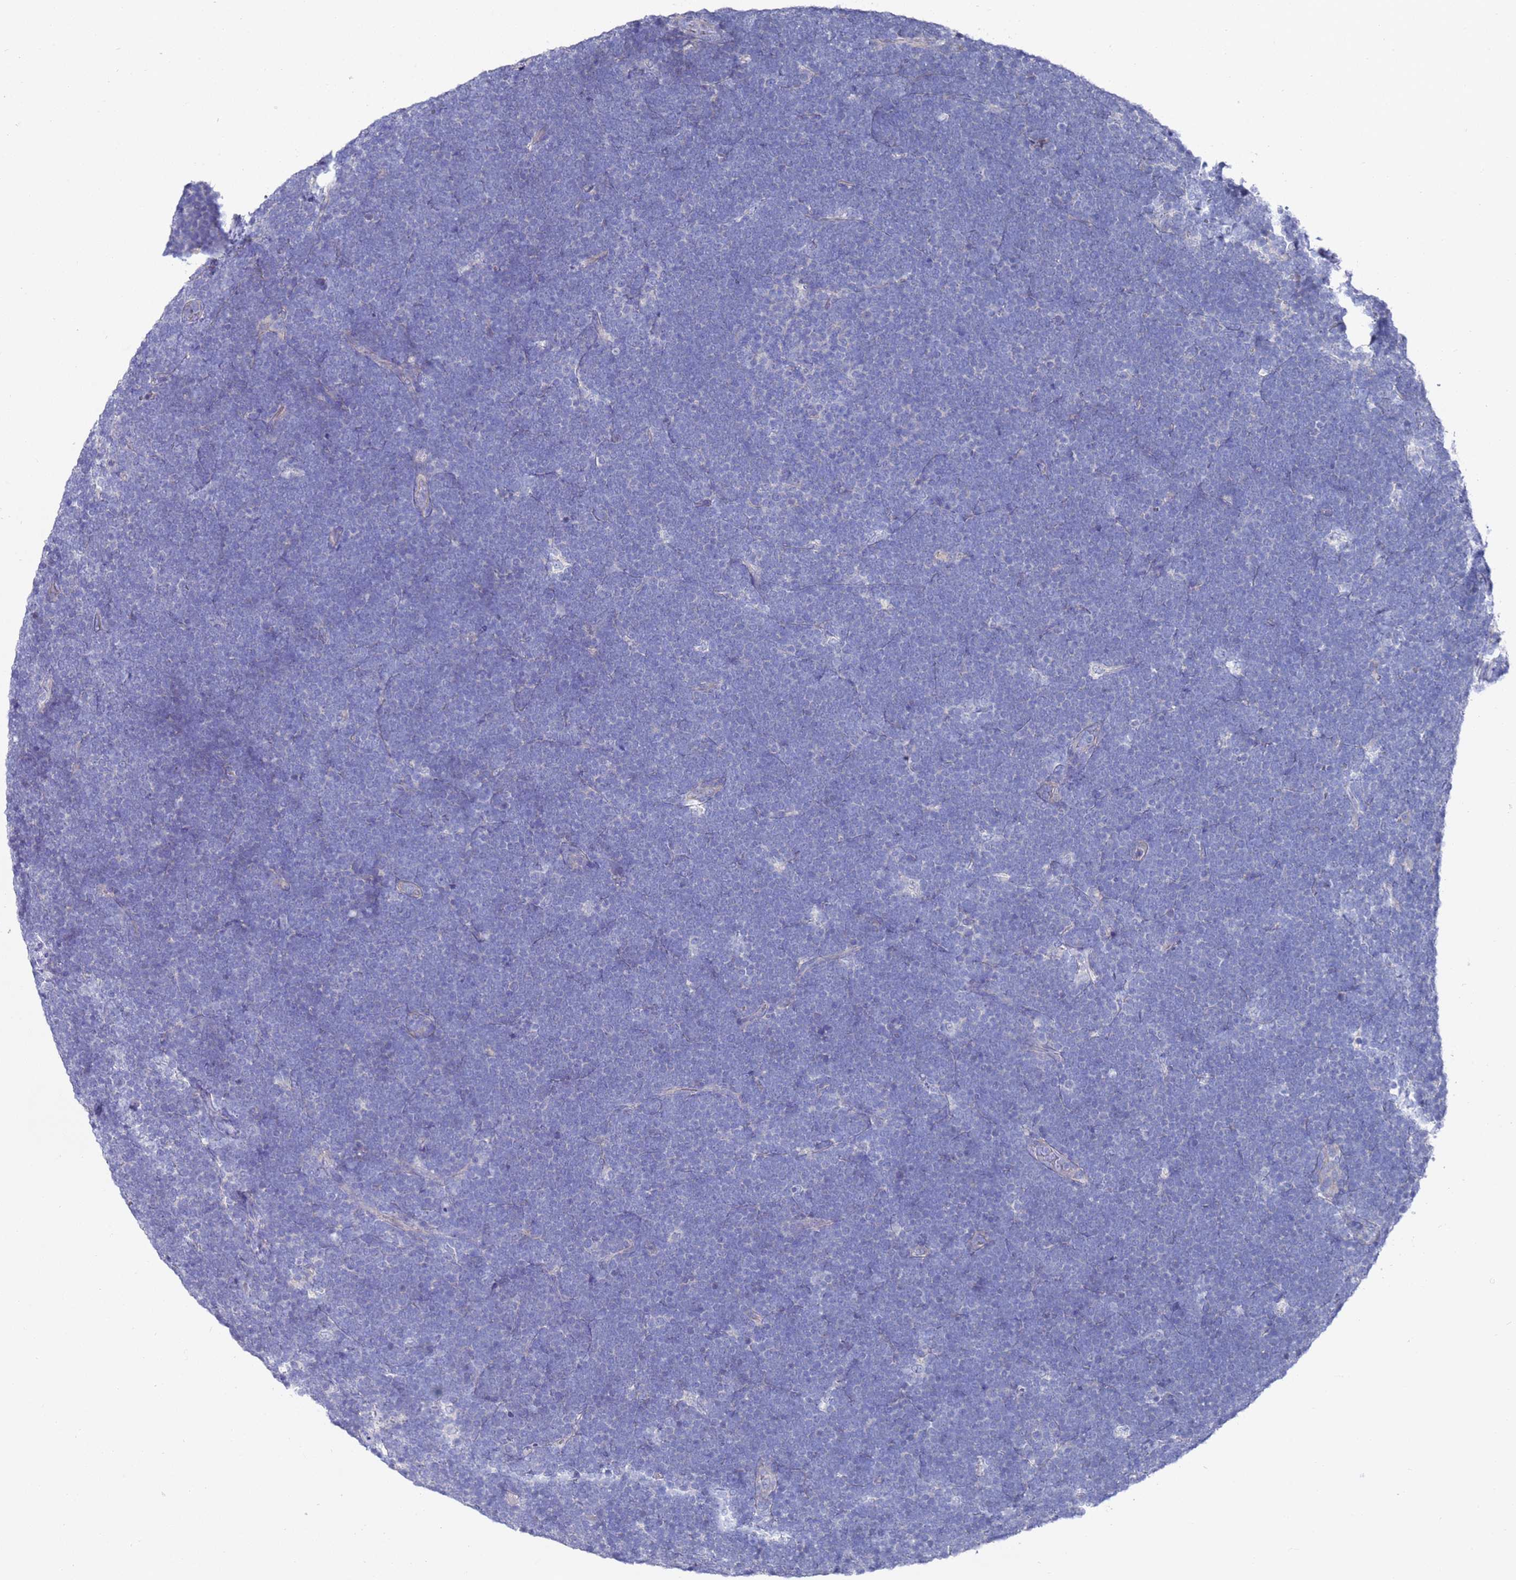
{"staining": {"intensity": "negative", "quantity": "none", "location": "none"}, "tissue": "lymphoma", "cell_type": "Tumor cells", "image_type": "cancer", "snomed": [{"axis": "morphology", "description": "Malignant lymphoma, non-Hodgkin's type, High grade"}, {"axis": "topography", "description": "Lymph node"}], "caption": "Malignant lymphoma, non-Hodgkin's type (high-grade) stained for a protein using immunohistochemistry (IHC) displays no positivity tumor cells.", "gene": "SCAPER", "patient": {"sex": "male", "age": 13}}